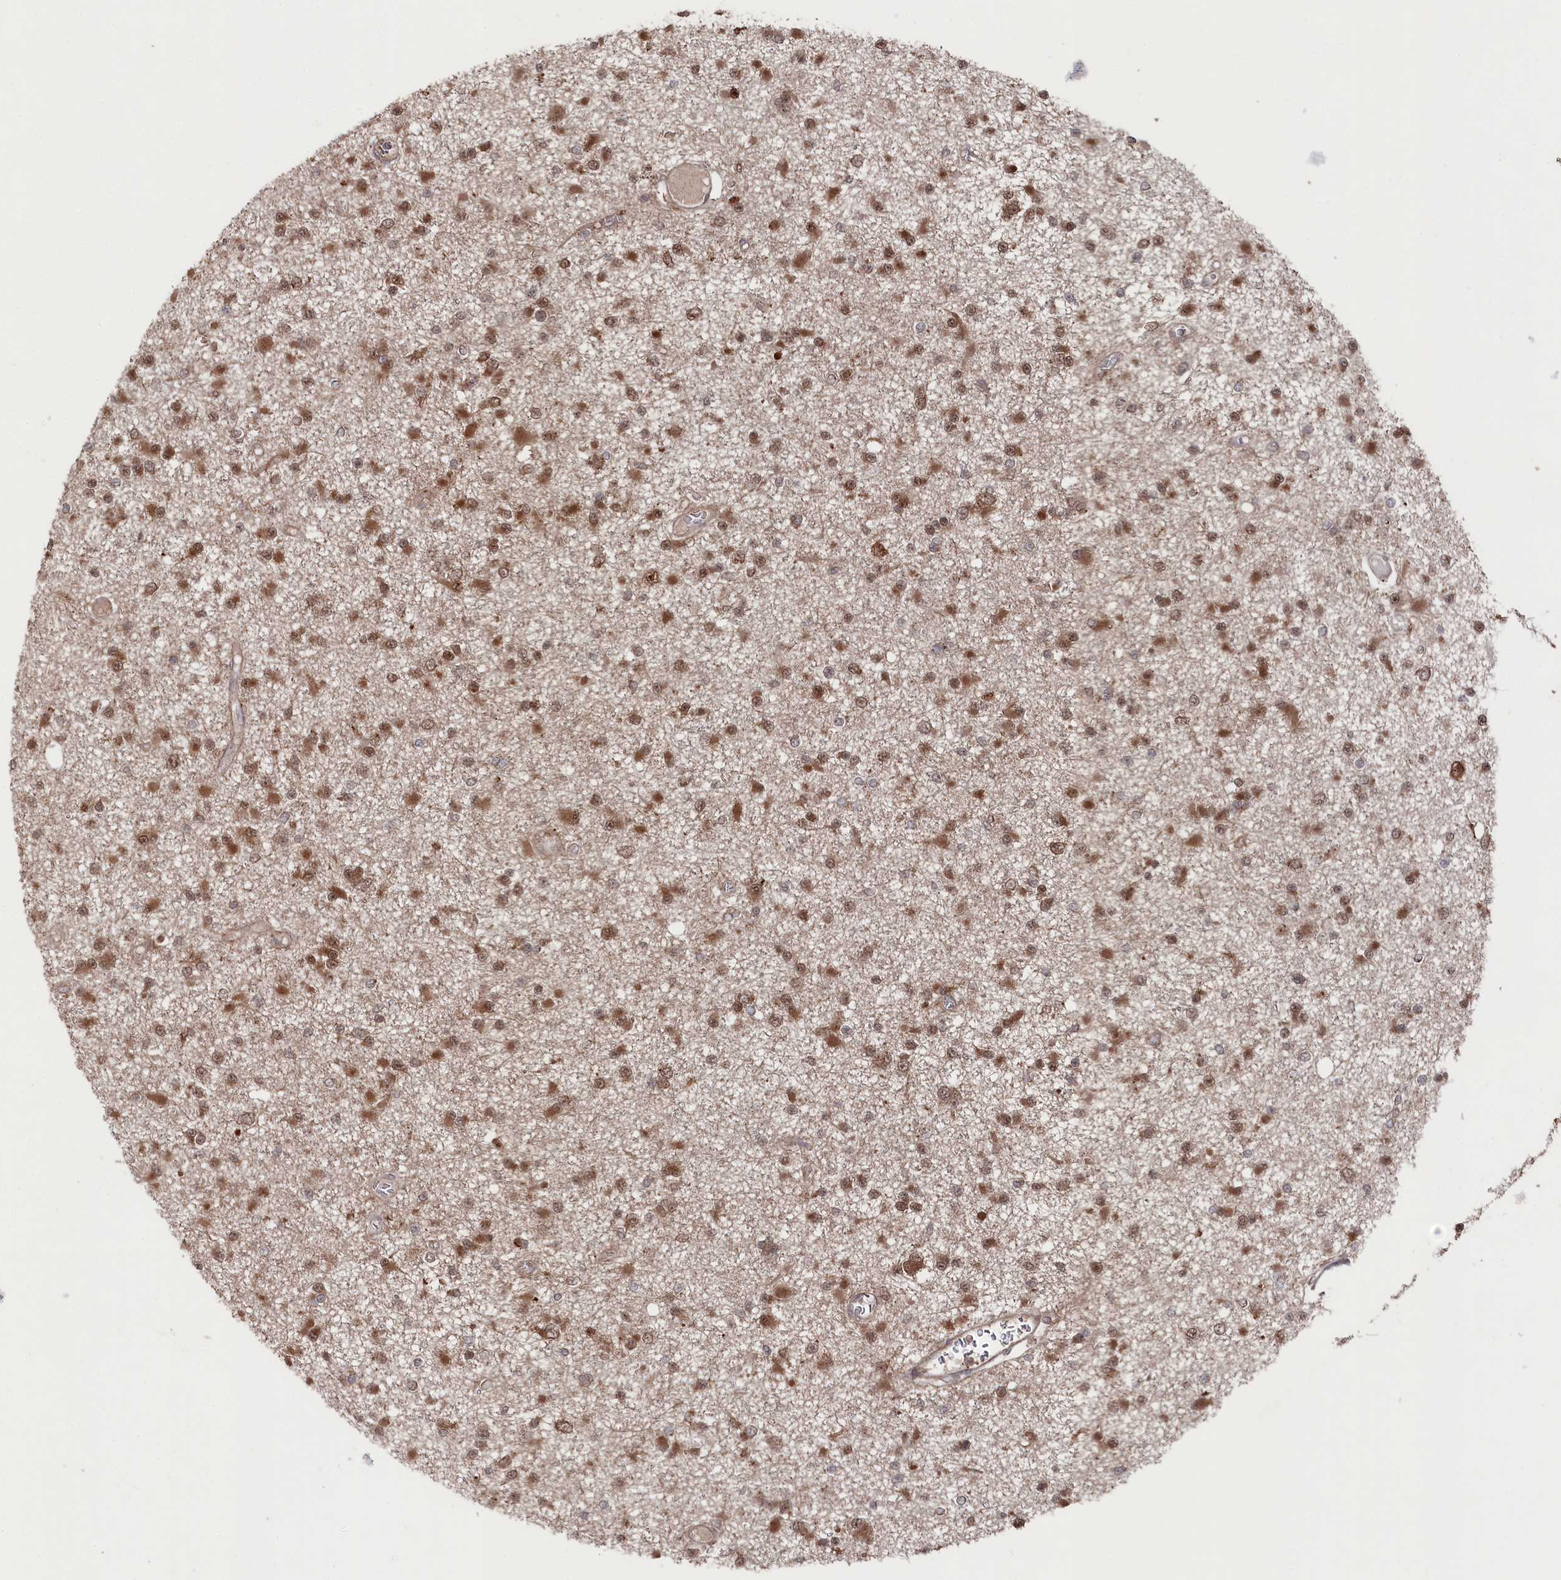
{"staining": {"intensity": "moderate", "quantity": ">75%", "location": "cytoplasmic/membranous,nuclear"}, "tissue": "glioma", "cell_type": "Tumor cells", "image_type": "cancer", "snomed": [{"axis": "morphology", "description": "Glioma, malignant, Low grade"}, {"axis": "topography", "description": "Brain"}], "caption": "Immunohistochemical staining of low-grade glioma (malignant) displays medium levels of moderate cytoplasmic/membranous and nuclear protein staining in about >75% of tumor cells.", "gene": "BORCS7", "patient": {"sex": "female", "age": 22}}